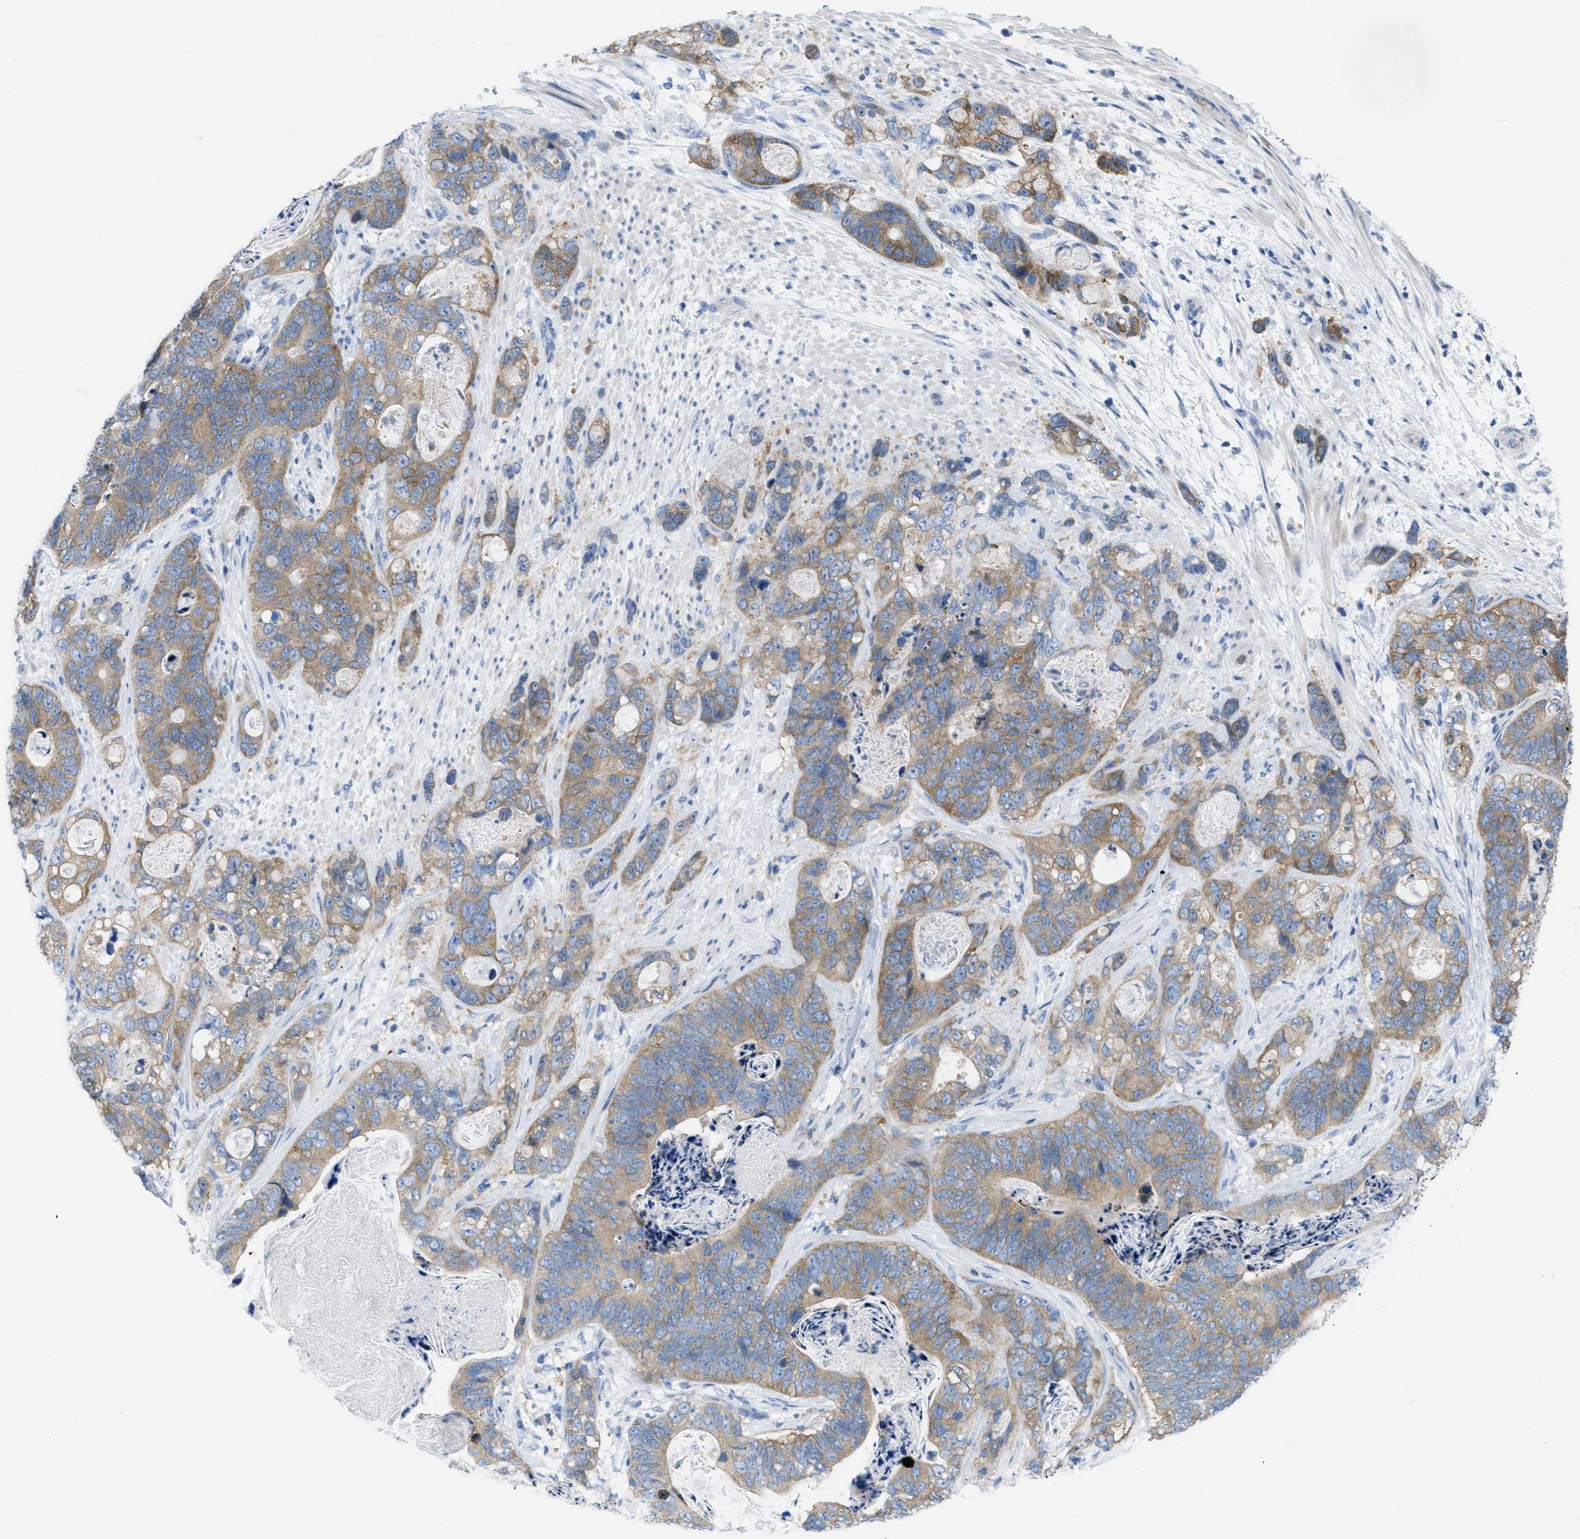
{"staining": {"intensity": "moderate", "quantity": ">75%", "location": "cytoplasmic/membranous"}, "tissue": "stomach cancer", "cell_type": "Tumor cells", "image_type": "cancer", "snomed": [{"axis": "morphology", "description": "Normal tissue, NOS"}, {"axis": "morphology", "description": "Adenocarcinoma, NOS"}, {"axis": "topography", "description": "Stomach"}], "caption": "Tumor cells exhibit moderate cytoplasmic/membranous positivity in about >75% of cells in stomach cancer (adenocarcinoma). (DAB (3,3'-diaminobenzidine) IHC, brown staining for protein, blue staining for nuclei).", "gene": "ASGR1", "patient": {"sex": "female", "age": 89}}